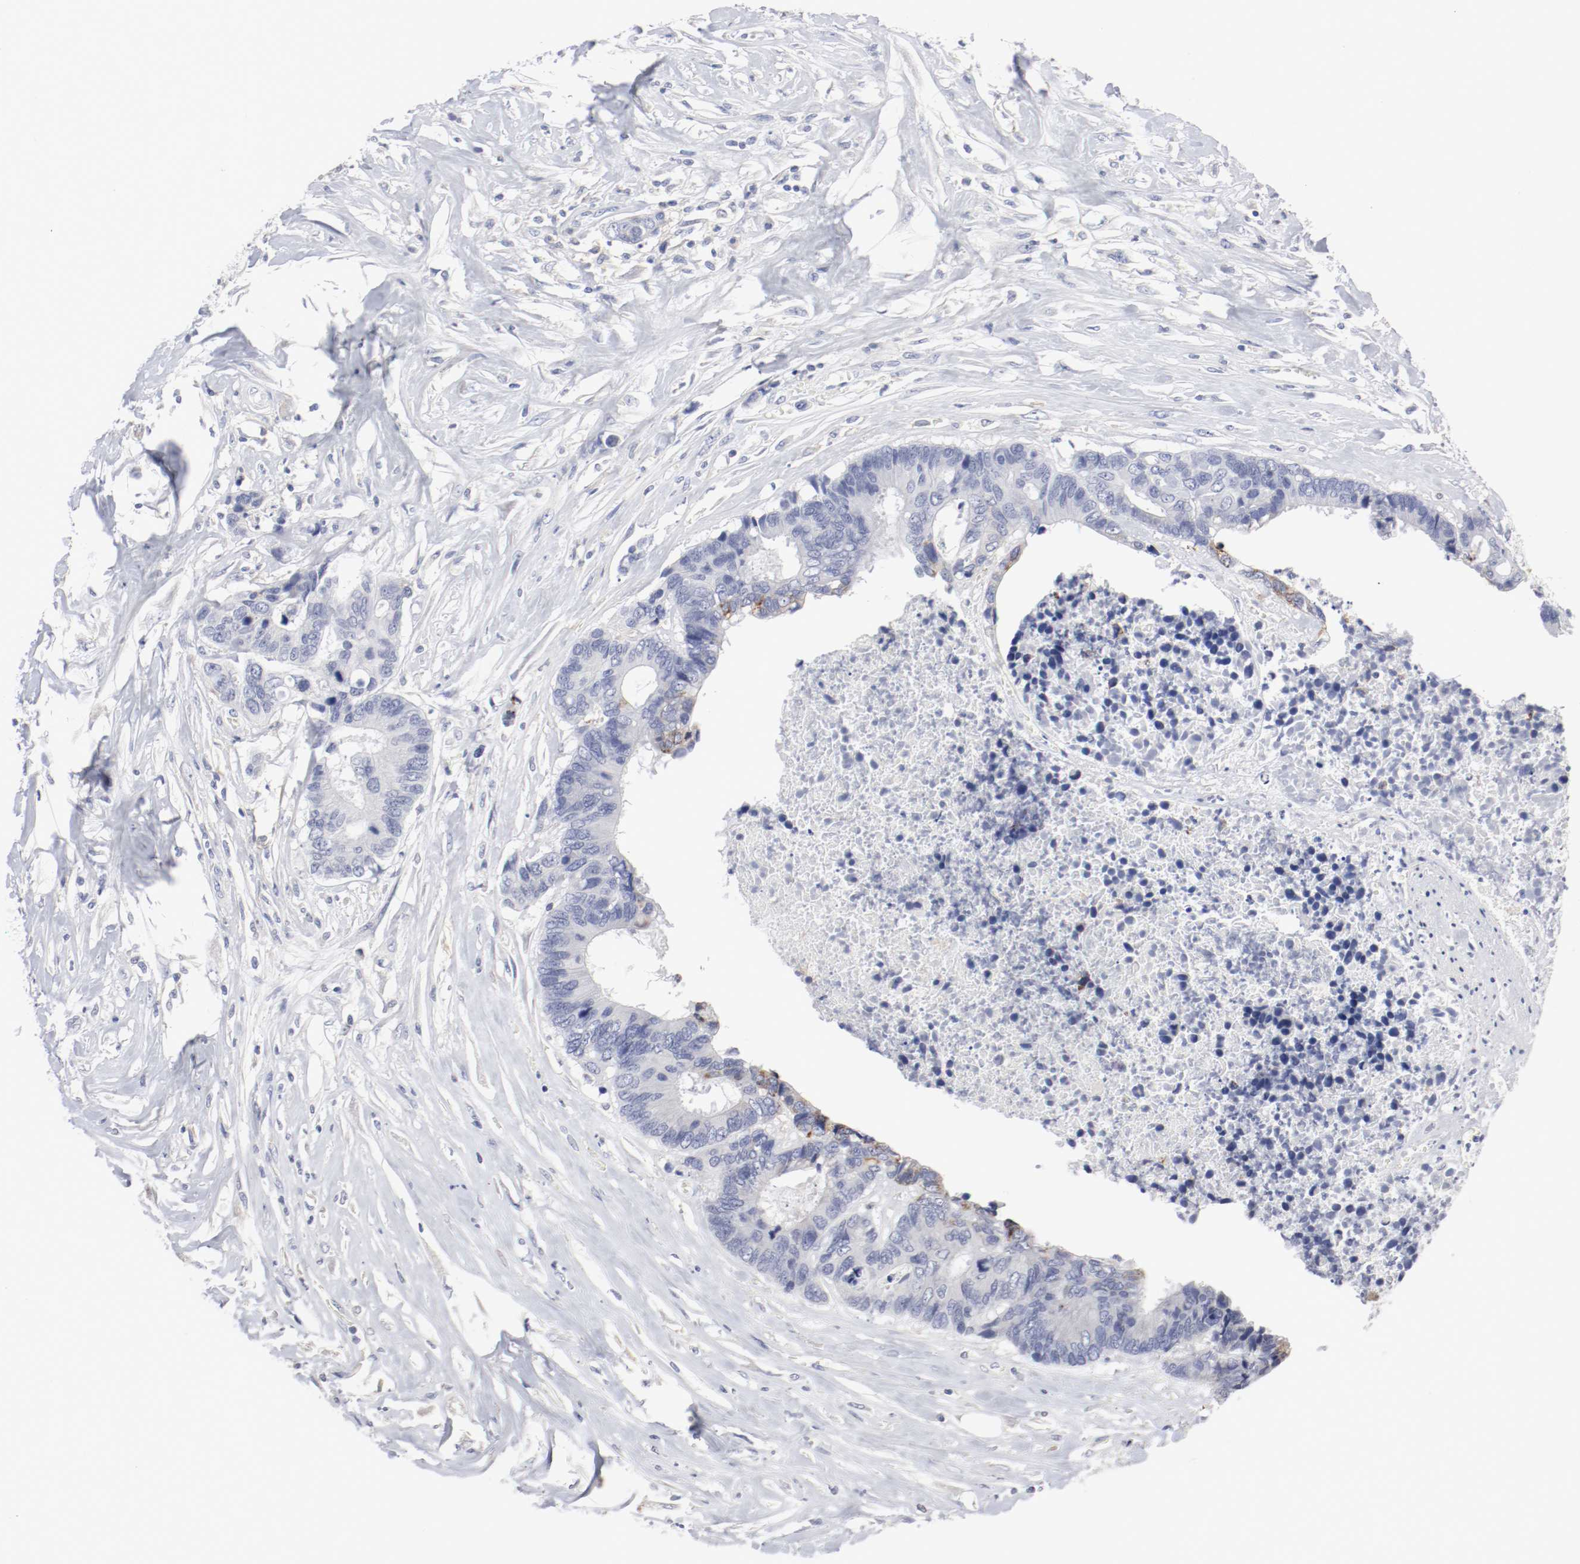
{"staining": {"intensity": "moderate", "quantity": "<25%", "location": "cytoplasmic/membranous"}, "tissue": "colorectal cancer", "cell_type": "Tumor cells", "image_type": "cancer", "snomed": [{"axis": "morphology", "description": "Adenocarcinoma, NOS"}, {"axis": "topography", "description": "Rectum"}], "caption": "This is a photomicrograph of immunohistochemistry (IHC) staining of colorectal cancer, which shows moderate staining in the cytoplasmic/membranous of tumor cells.", "gene": "ITGAX", "patient": {"sex": "male", "age": 55}}